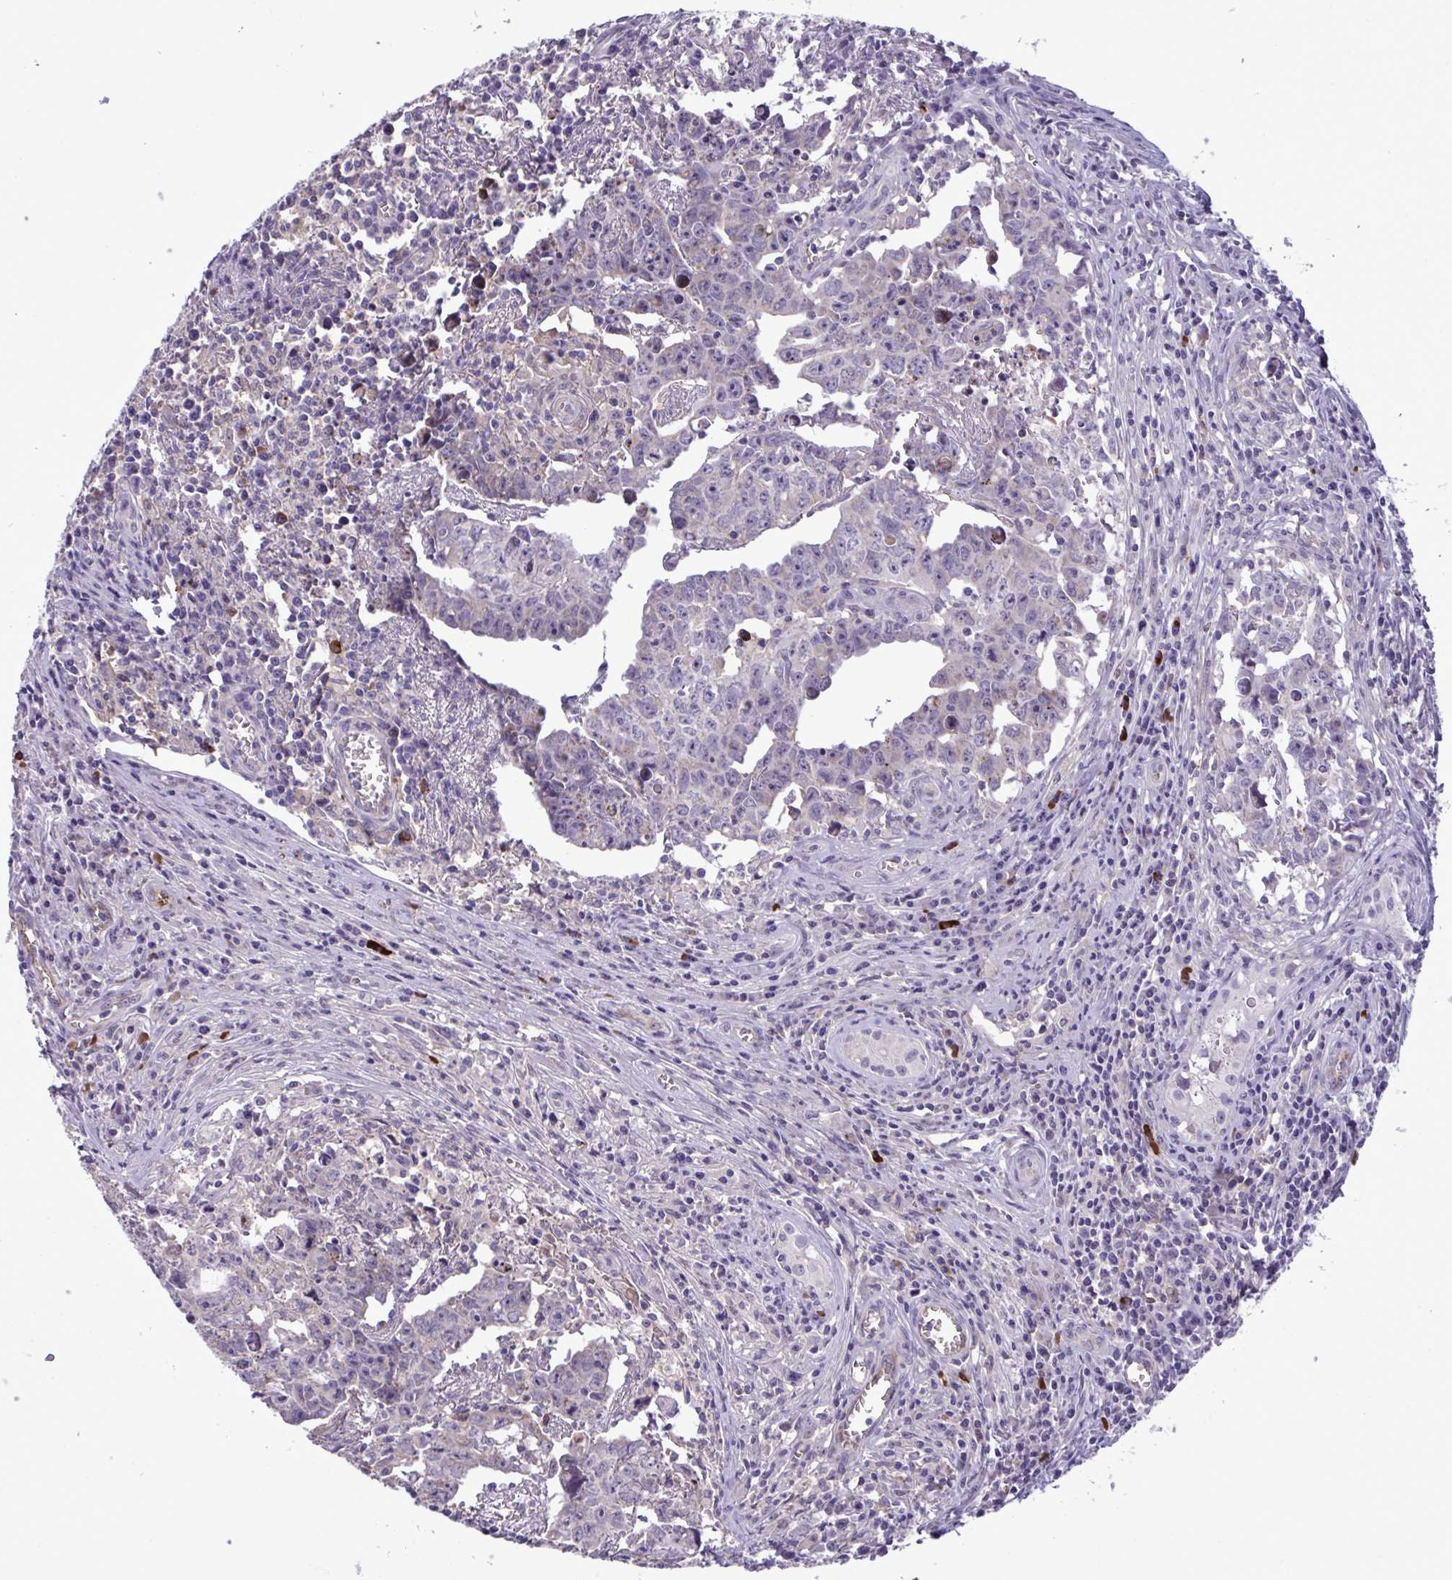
{"staining": {"intensity": "weak", "quantity": "<25%", "location": "cytoplasmic/membranous"}, "tissue": "testis cancer", "cell_type": "Tumor cells", "image_type": "cancer", "snomed": [{"axis": "morphology", "description": "Carcinoma, Embryonal, NOS"}, {"axis": "topography", "description": "Testis"}], "caption": "The micrograph exhibits no significant expression in tumor cells of embryonal carcinoma (testis).", "gene": "CD101", "patient": {"sex": "male", "age": 22}}